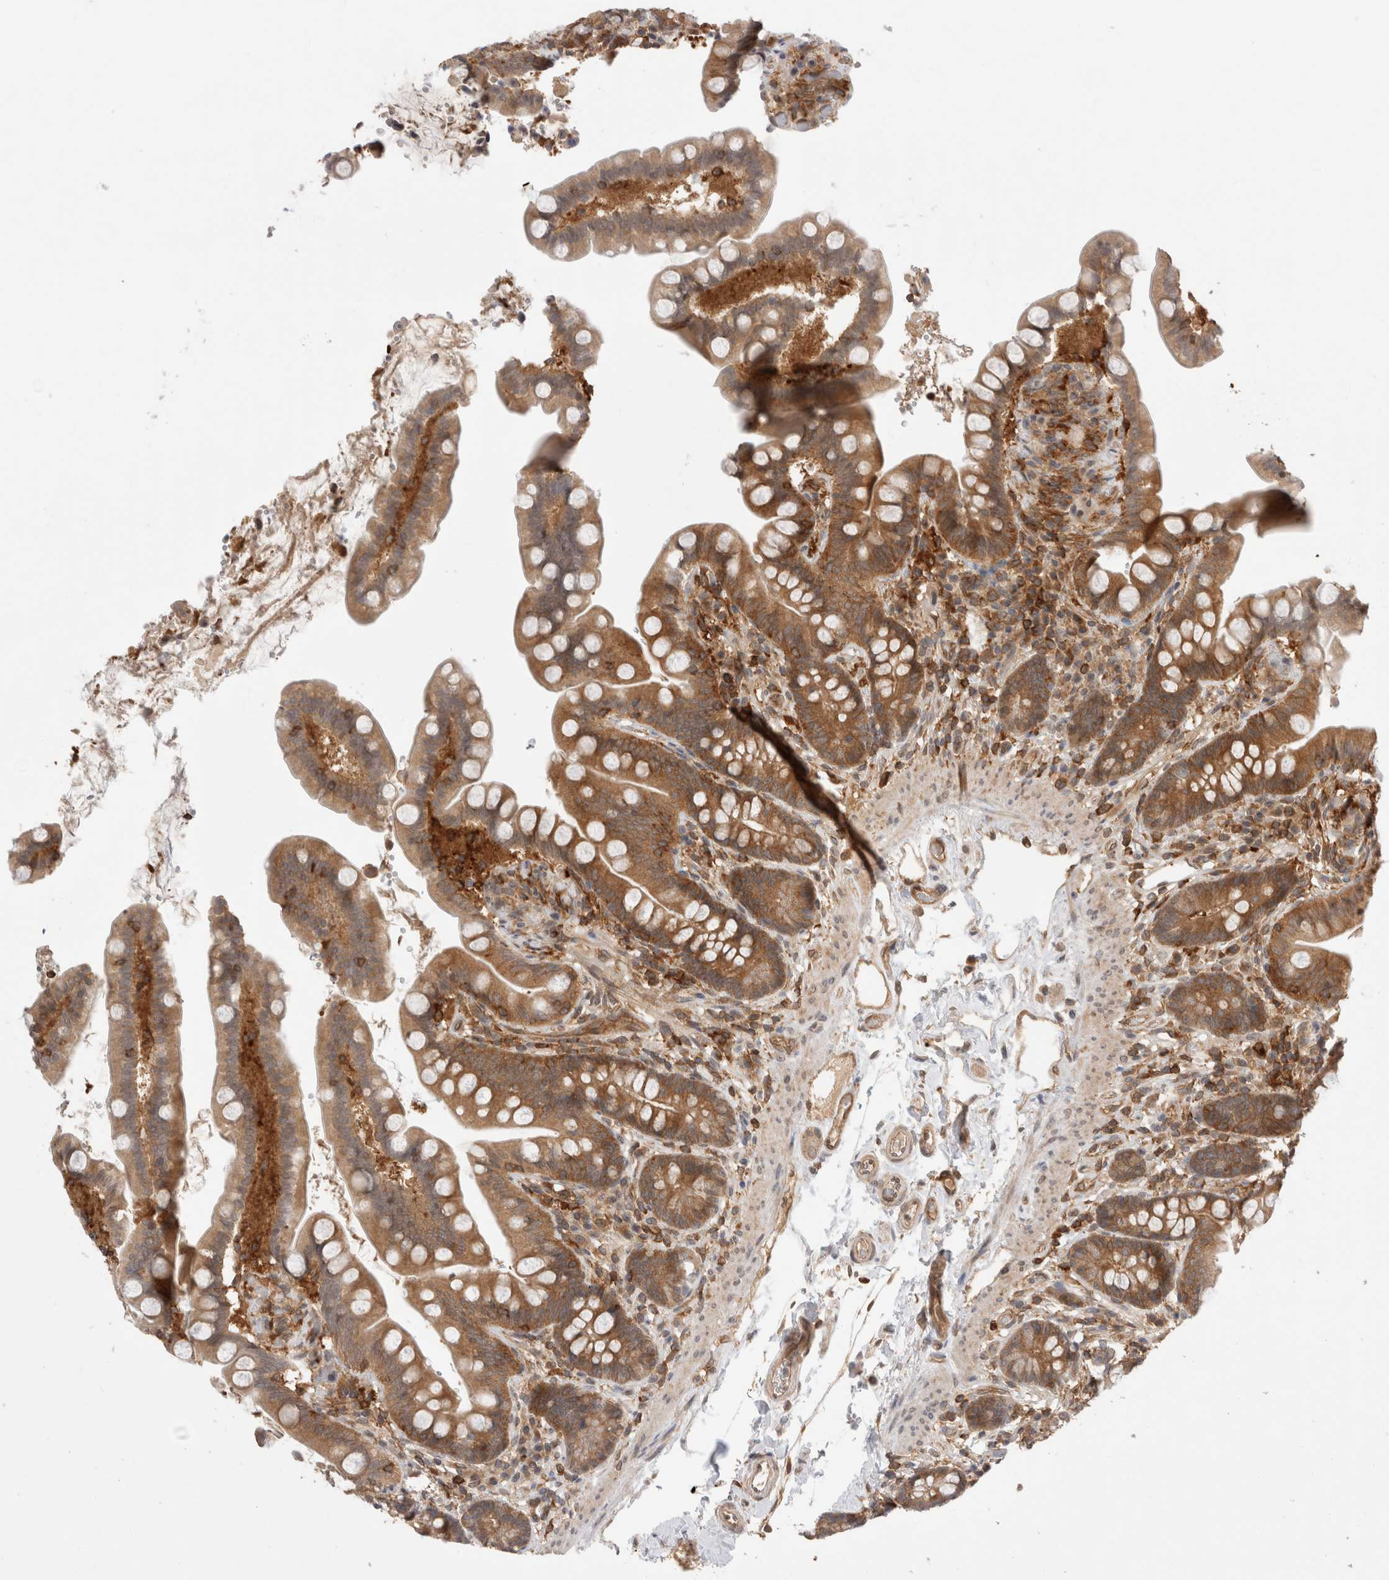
{"staining": {"intensity": "weak", "quantity": ">75%", "location": "cytoplasmic/membranous"}, "tissue": "colon", "cell_type": "Endothelial cells", "image_type": "normal", "snomed": [{"axis": "morphology", "description": "Normal tissue, NOS"}, {"axis": "topography", "description": "Smooth muscle"}, {"axis": "topography", "description": "Colon"}], "caption": "Immunohistochemical staining of unremarkable colon reveals weak cytoplasmic/membranous protein expression in about >75% of endothelial cells. The protein is stained brown, and the nuclei are stained in blue (DAB IHC with brightfield microscopy, high magnification).", "gene": "NFKB1", "patient": {"sex": "male", "age": 73}}